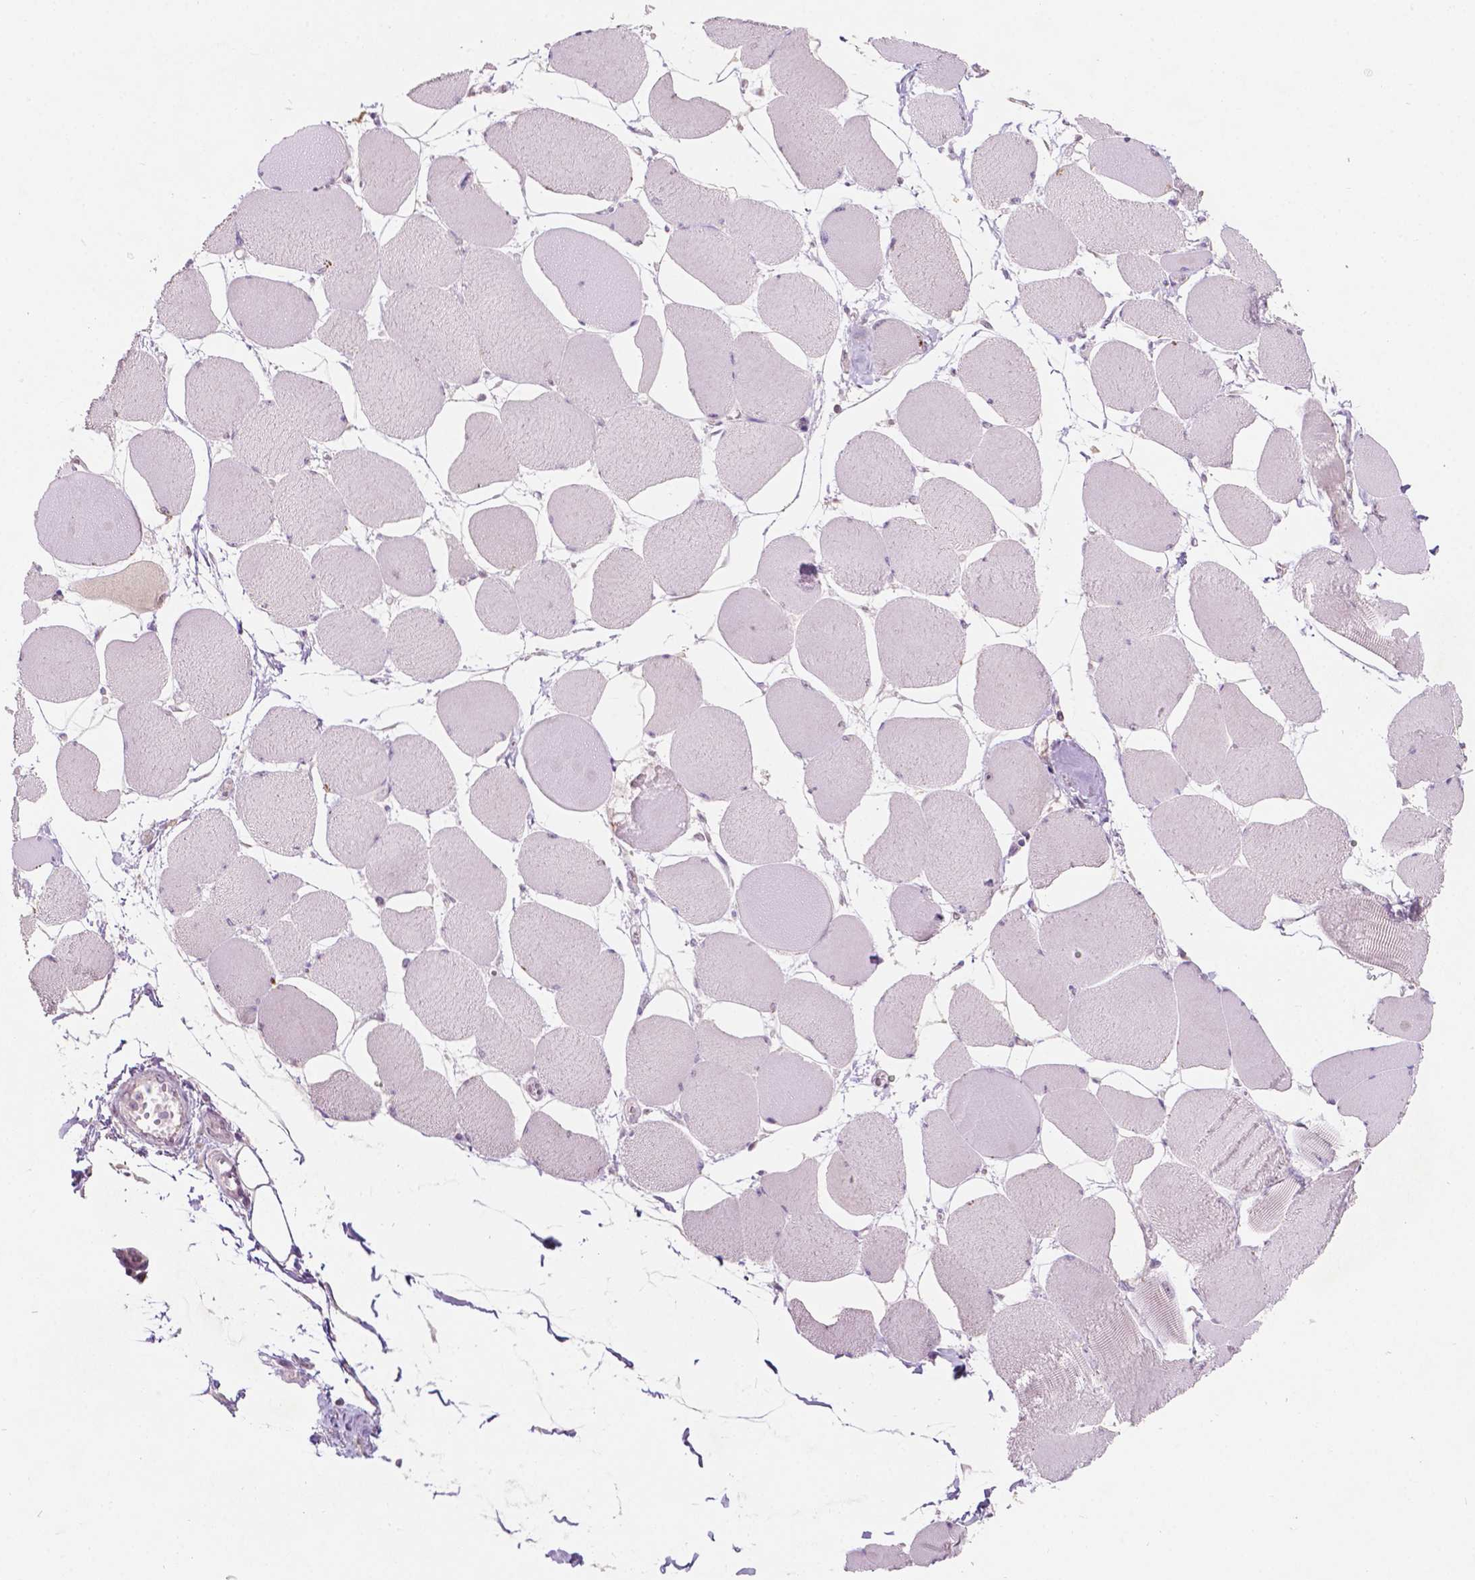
{"staining": {"intensity": "negative", "quantity": "none", "location": "none"}, "tissue": "skeletal muscle", "cell_type": "Myocytes", "image_type": "normal", "snomed": [{"axis": "morphology", "description": "Normal tissue, NOS"}, {"axis": "topography", "description": "Skeletal muscle"}], "caption": "Skeletal muscle was stained to show a protein in brown. There is no significant expression in myocytes. (DAB IHC, high magnification).", "gene": "TM6SF2", "patient": {"sex": "female", "age": 75}}